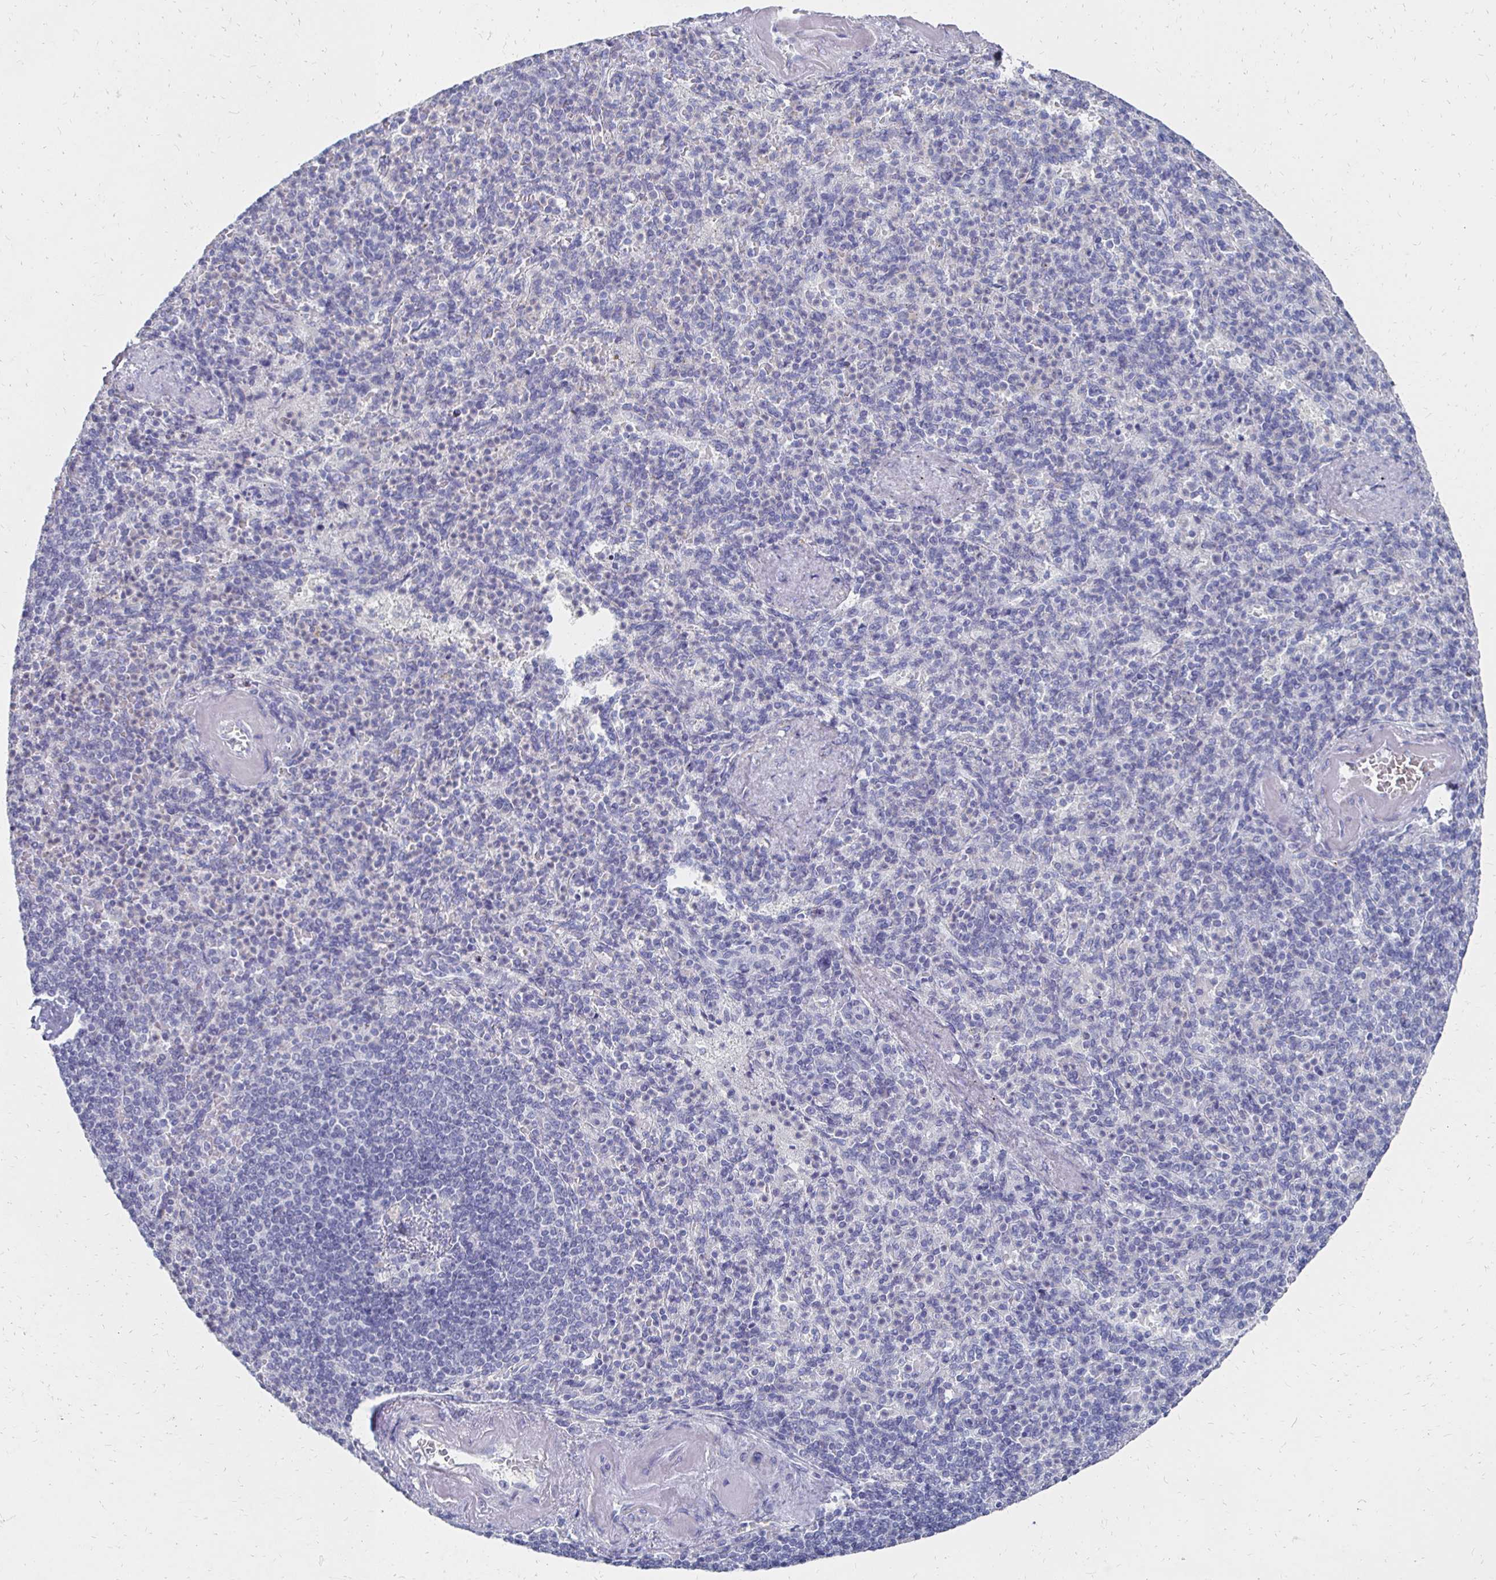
{"staining": {"intensity": "negative", "quantity": "none", "location": "none"}, "tissue": "spleen", "cell_type": "Cells in red pulp", "image_type": "normal", "snomed": [{"axis": "morphology", "description": "Normal tissue, NOS"}, {"axis": "topography", "description": "Spleen"}], "caption": "Protein analysis of unremarkable spleen shows no significant staining in cells in red pulp. (Stains: DAB (3,3'-diaminobenzidine) immunohistochemistry with hematoxylin counter stain, Microscopy: brightfield microscopy at high magnification).", "gene": "SYCP3", "patient": {"sex": "female", "age": 74}}